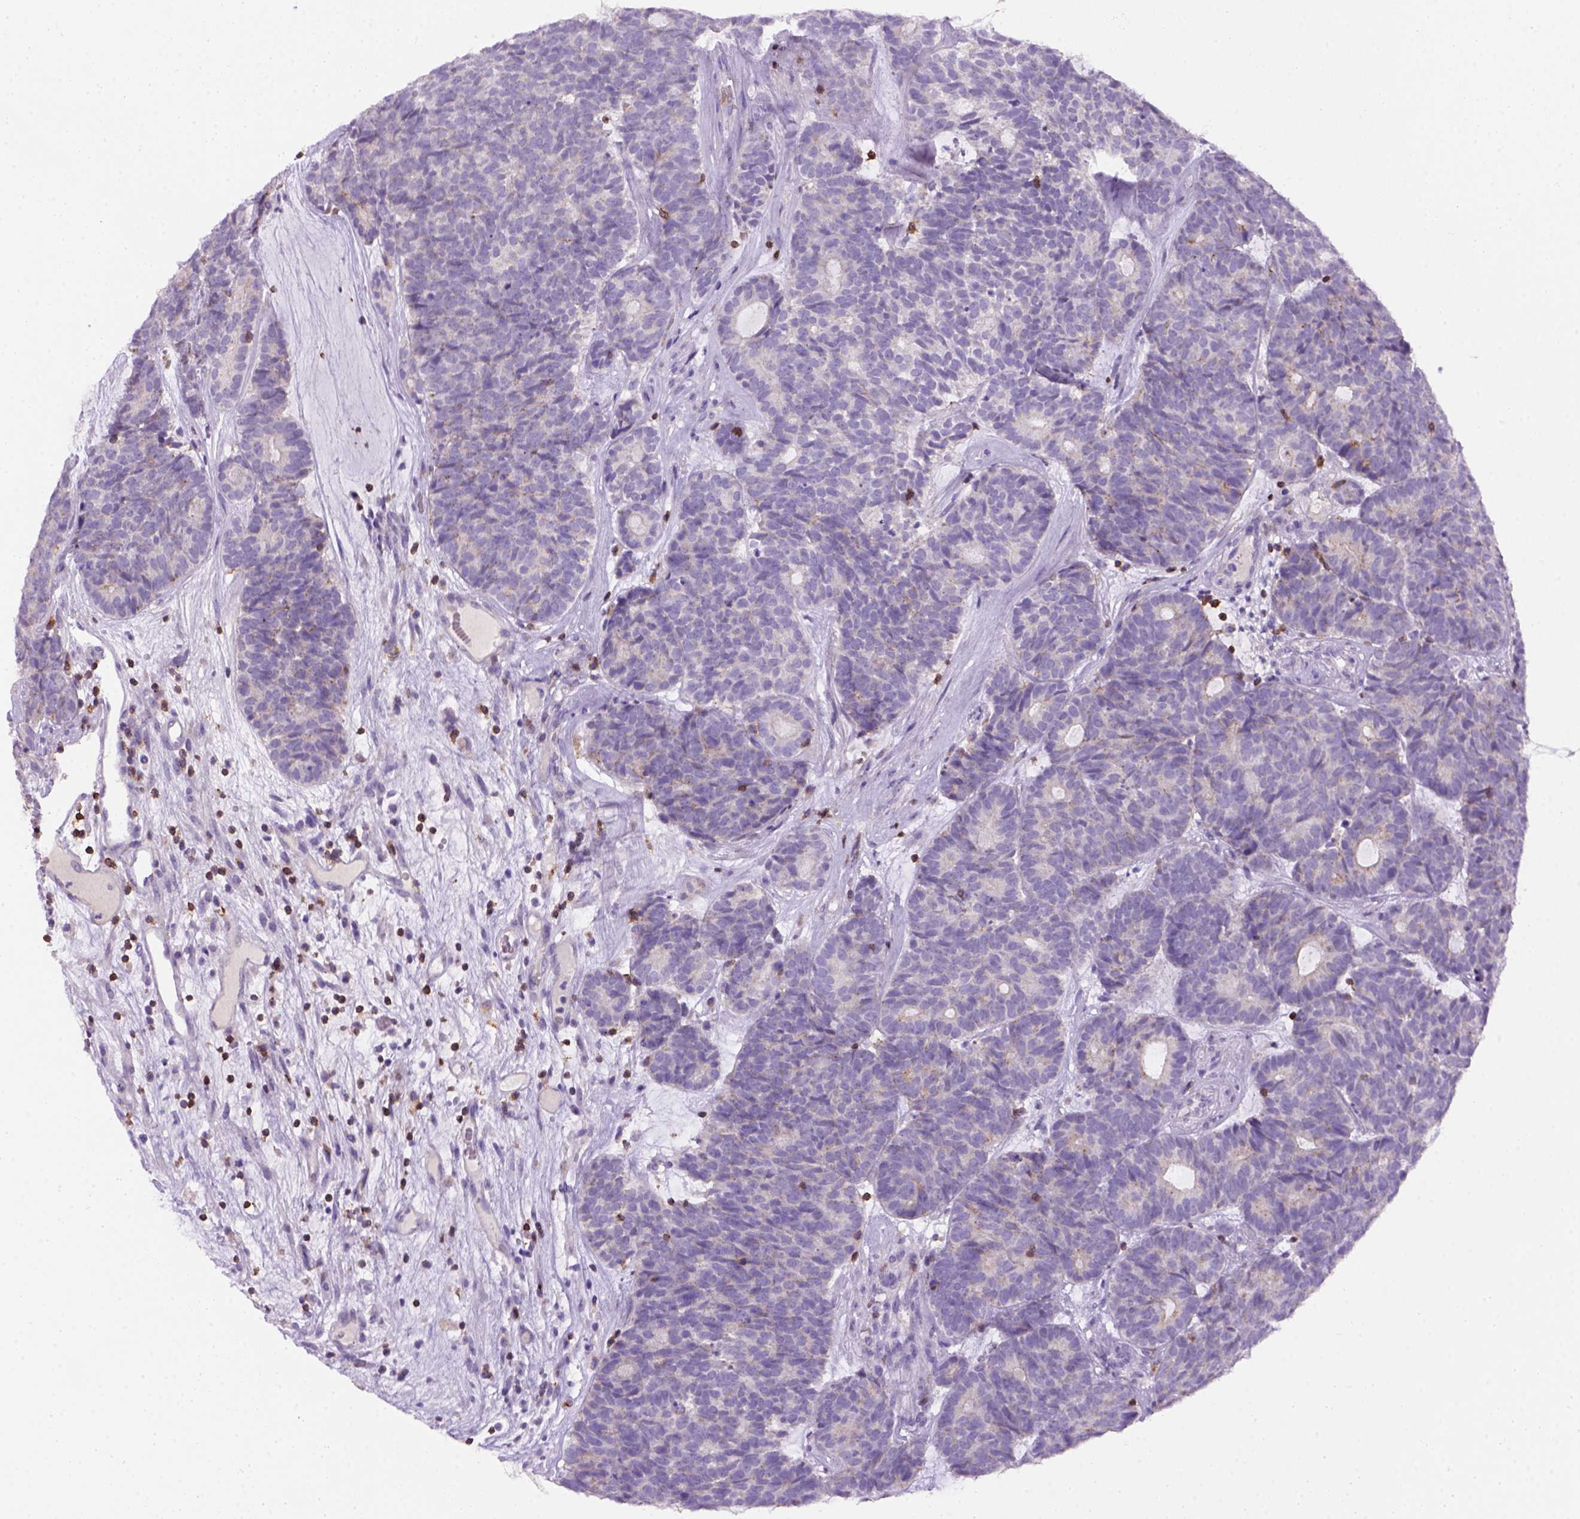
{"staining": {"intensity": "negative", "quantity": "none", "location": "none"}, "tissue": "head and neck cancer", "cell_type": "Tumor cells", "image_type": "cancer", "snomed": [{"axis": "morphology", "description": "Adenocarcinoma, NOS"}, {"axis": "topography", "description": "Head-Neck"}], "caption": "Immunohistochemical staining of human adenocarcinoma (head and neck) displays no significant positivity in tumor cells.", "gene": "CD3E", "patient": {"sex": "female", "age": 81}}